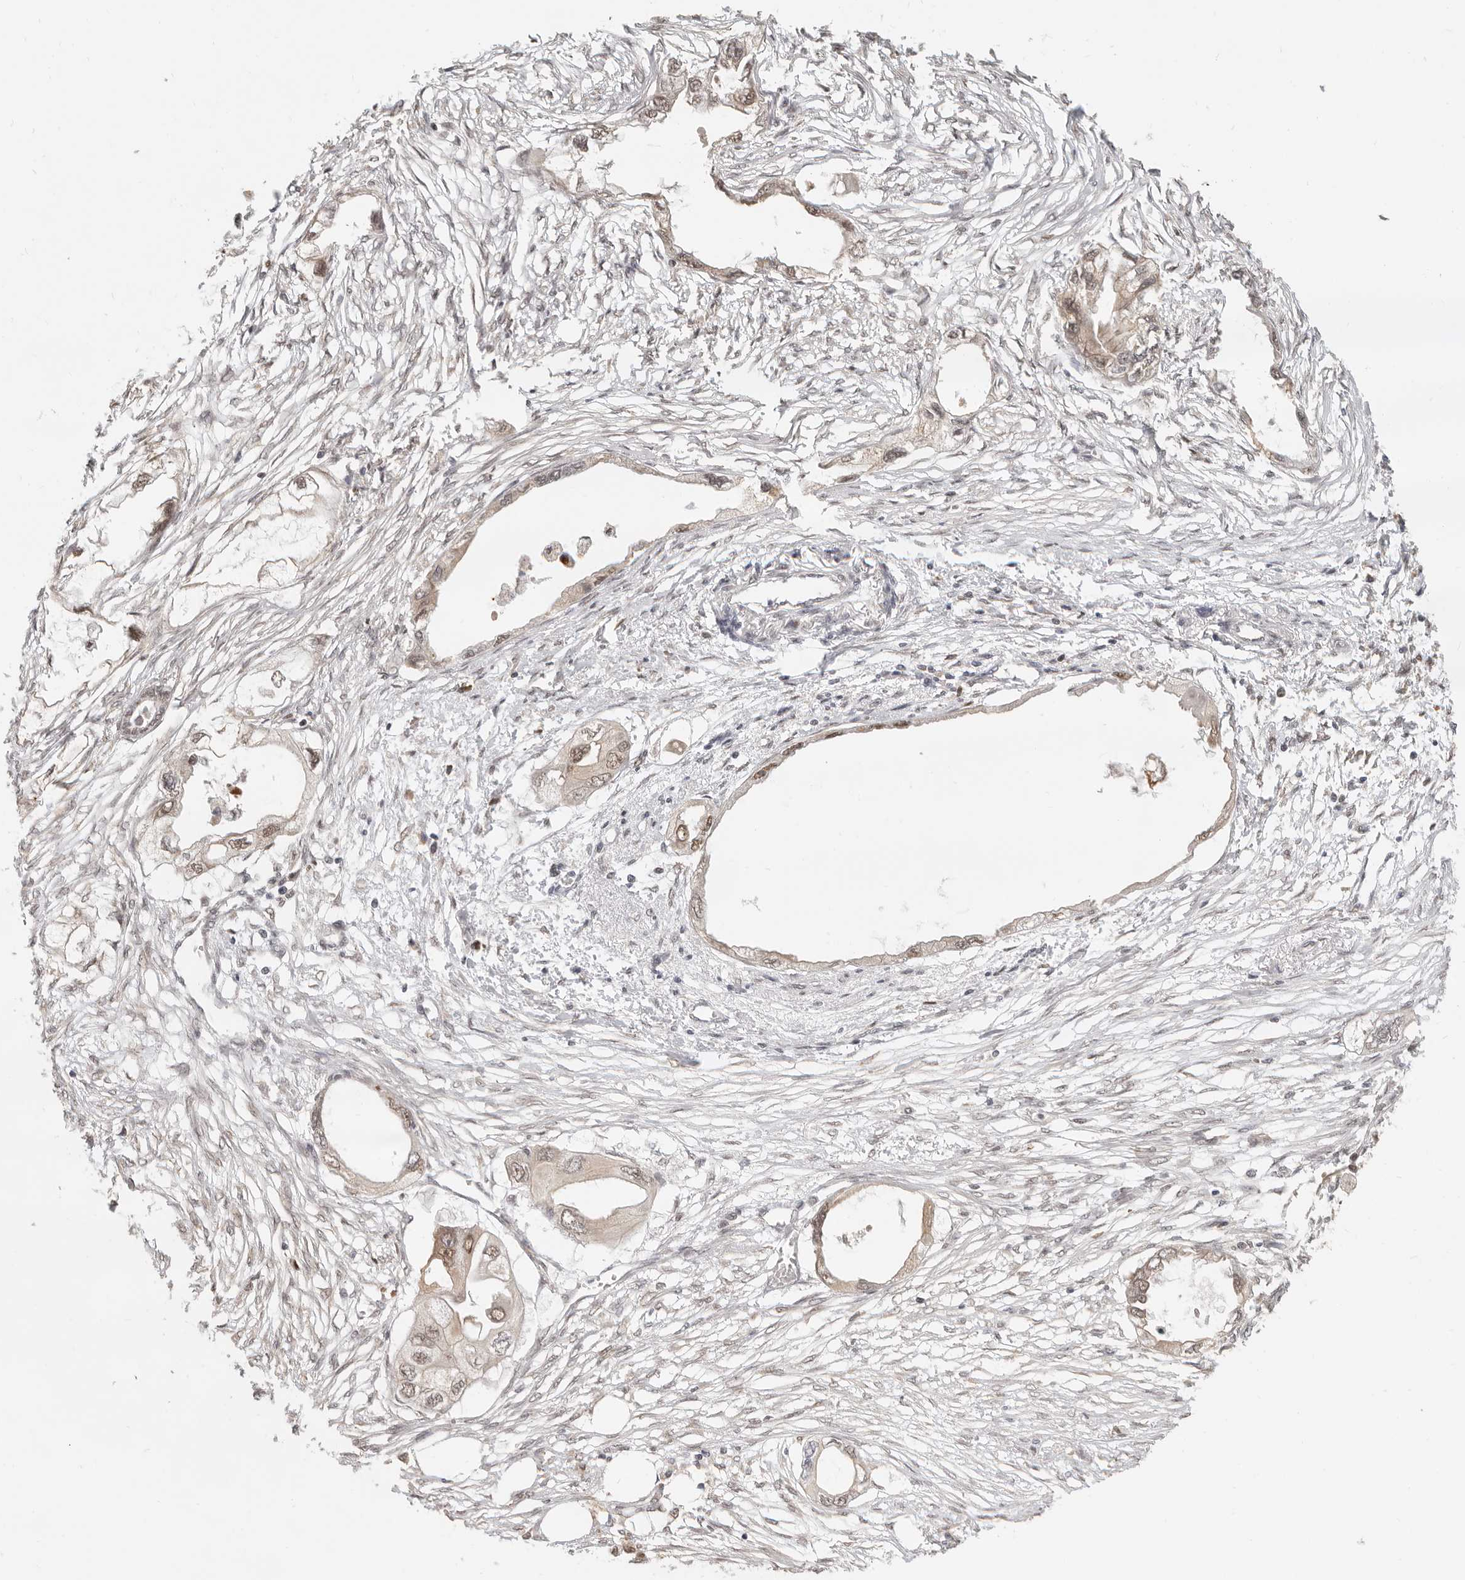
{"staining": {"intensity": "weak", "quantity": "25%-75%", "location": "nuclear"}, "tissue": "endometrial cancer", "cell_type": "Tumor cells", "image_type": "cancer", "snomed": [{"axis": "morphology", "description": "Adenocarcinoma, NOS"}, {"axis": "morphology", "description": "Adenocarcinoma, metastatic, NOS"}, {"axis": "topography", "description": "Adipose tissue"}, {"axis": "topography", "description": "Endometrium"}], "caption": "Adenocarcinoma (endometrial) stained with immunohistochemistry reveals weak nuclear expression in approximately 25%-75% of tumor cells.", "gene": "TUFT1", "patient": {"sex": "female", "age": 67}}